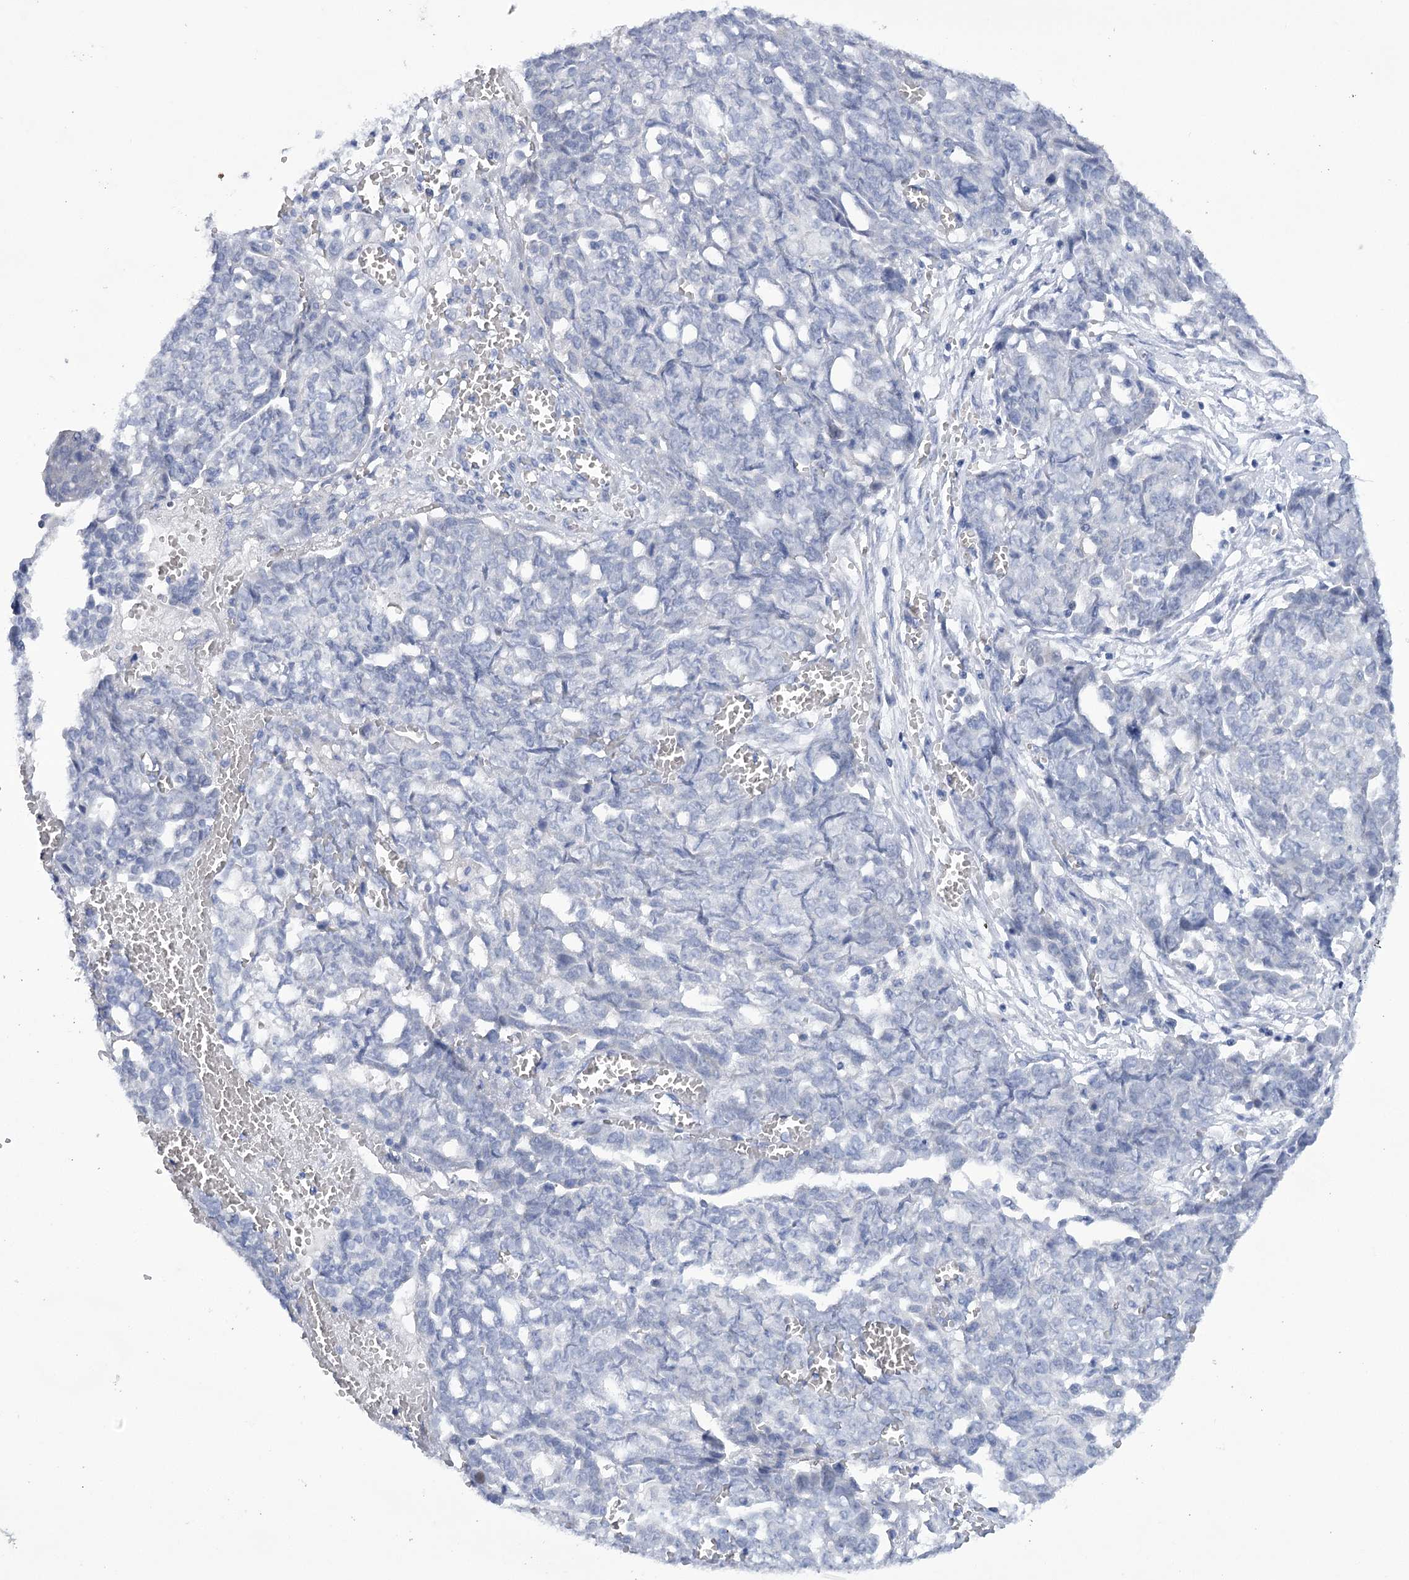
{"staining": {"intensity": "negative", "quantity": "none", "location": "none"}, "tissue": "ovarian cancer", "cell_type": "Tumor cells", "image_type": "cancer", "snomed": [{"axis": "morphology", "description": "Cystadenocarcinoma, serous, NOS"}, {"axis": "topography", "description": "Soft tissue"}, {"axis": "topography", "description": "Ovary"}], "caption": "Ovarian cancer (serous cystadenocarcinoma) stained for a protein using immunohistochemistry (IHC) reveals no positivity tumor cells.", "gene": "DCUN1D1", "patient": {"sex": "female", "age": 57}}